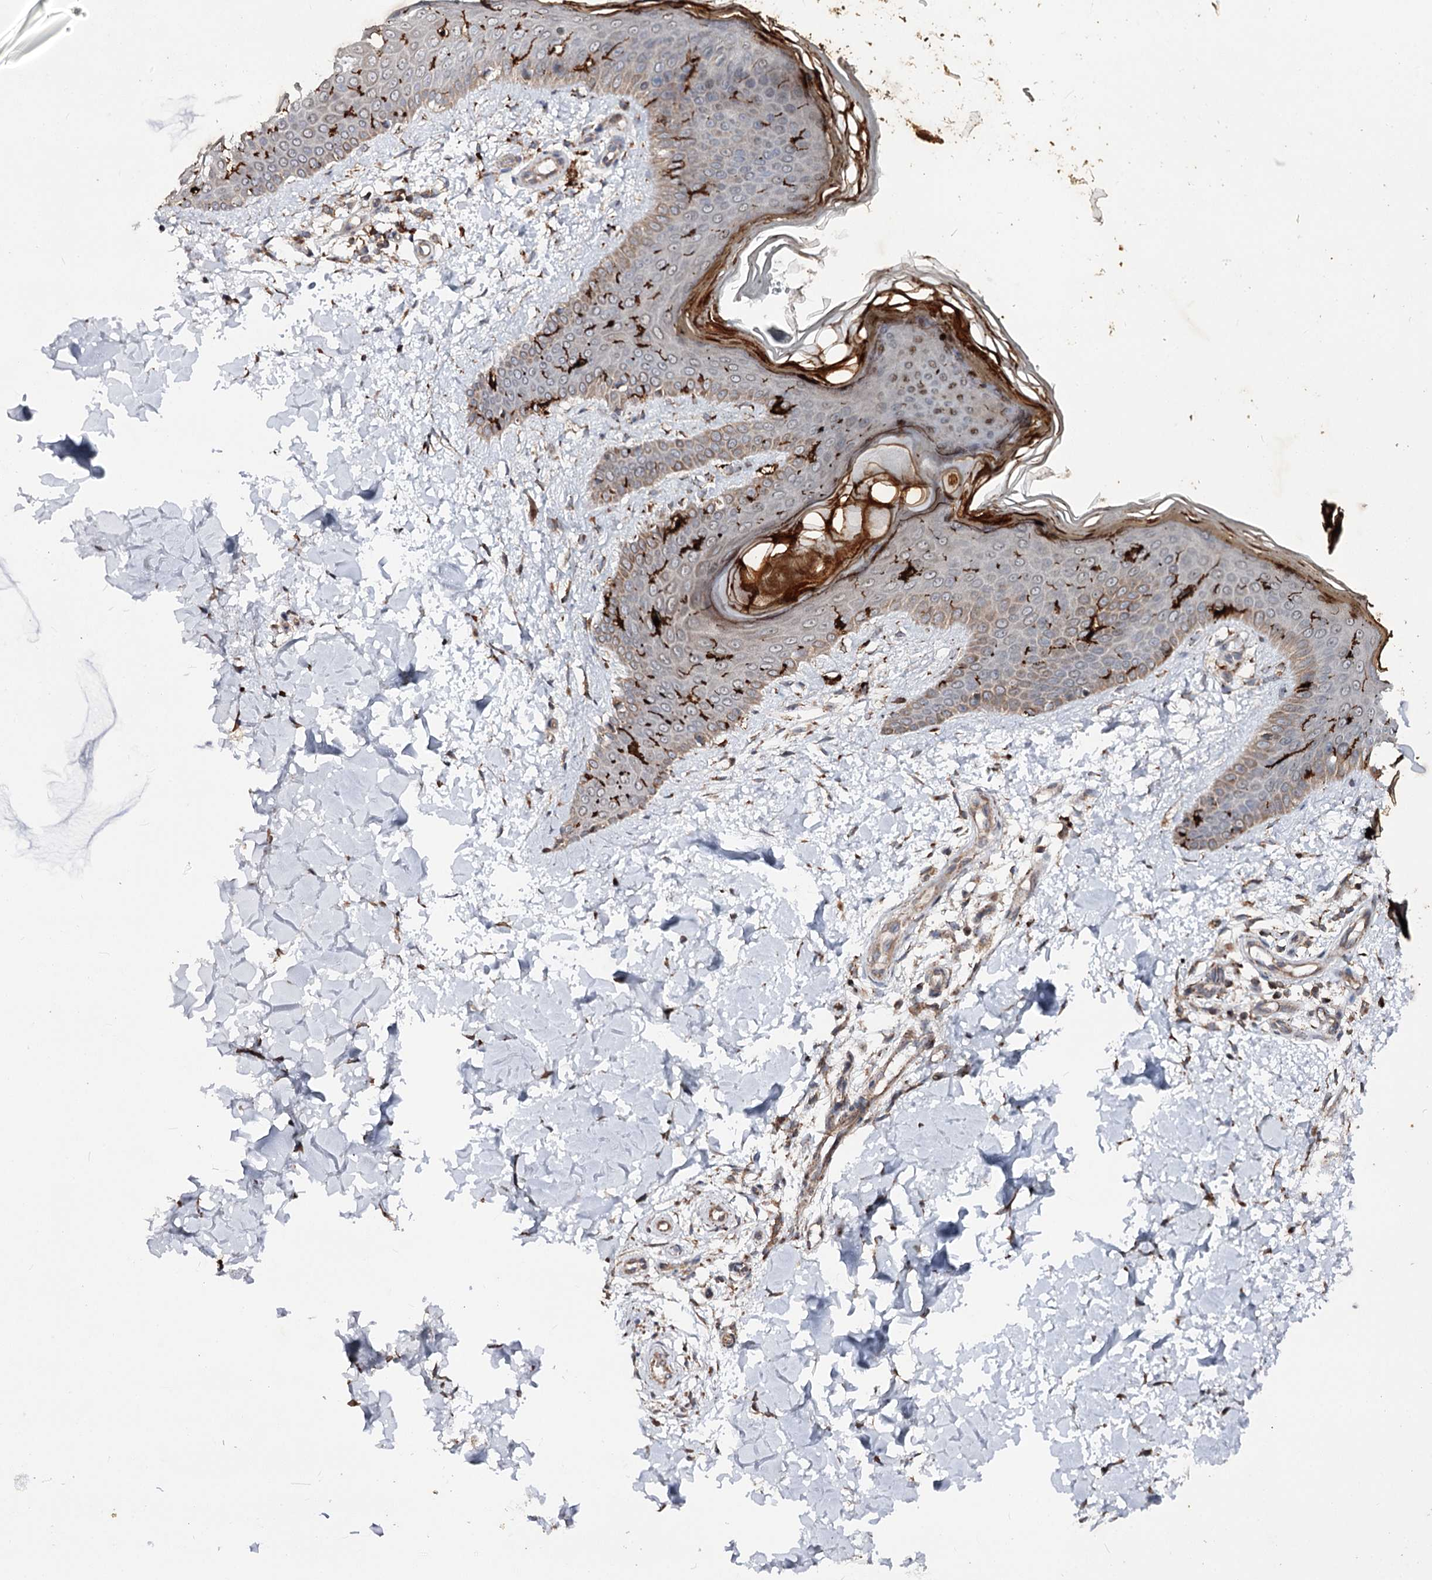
{"staining": {"intensity": "moderate", "quantity": ">75%", "location": "cytoplasmic/membranous,nuclear"}, "tissue": "skin", "cell_type": "Fibroblasts", "image_type": "normal", "snomed": [{"axis": "morphology", "description": "Normal tissue, NOS"}, {"axis": "topography", "description": "Skin"}], "caption": "Skin stained for a protein reveals moderate cytoplasmic/membranous,nuclear positivity in fibroblasts. (DAB (3,3'-diaminobenzidine) IHC with brightfield microscopy, high magnification).", "gene": "MINDY3", "patient": {"sex": "male", "age": 36}}